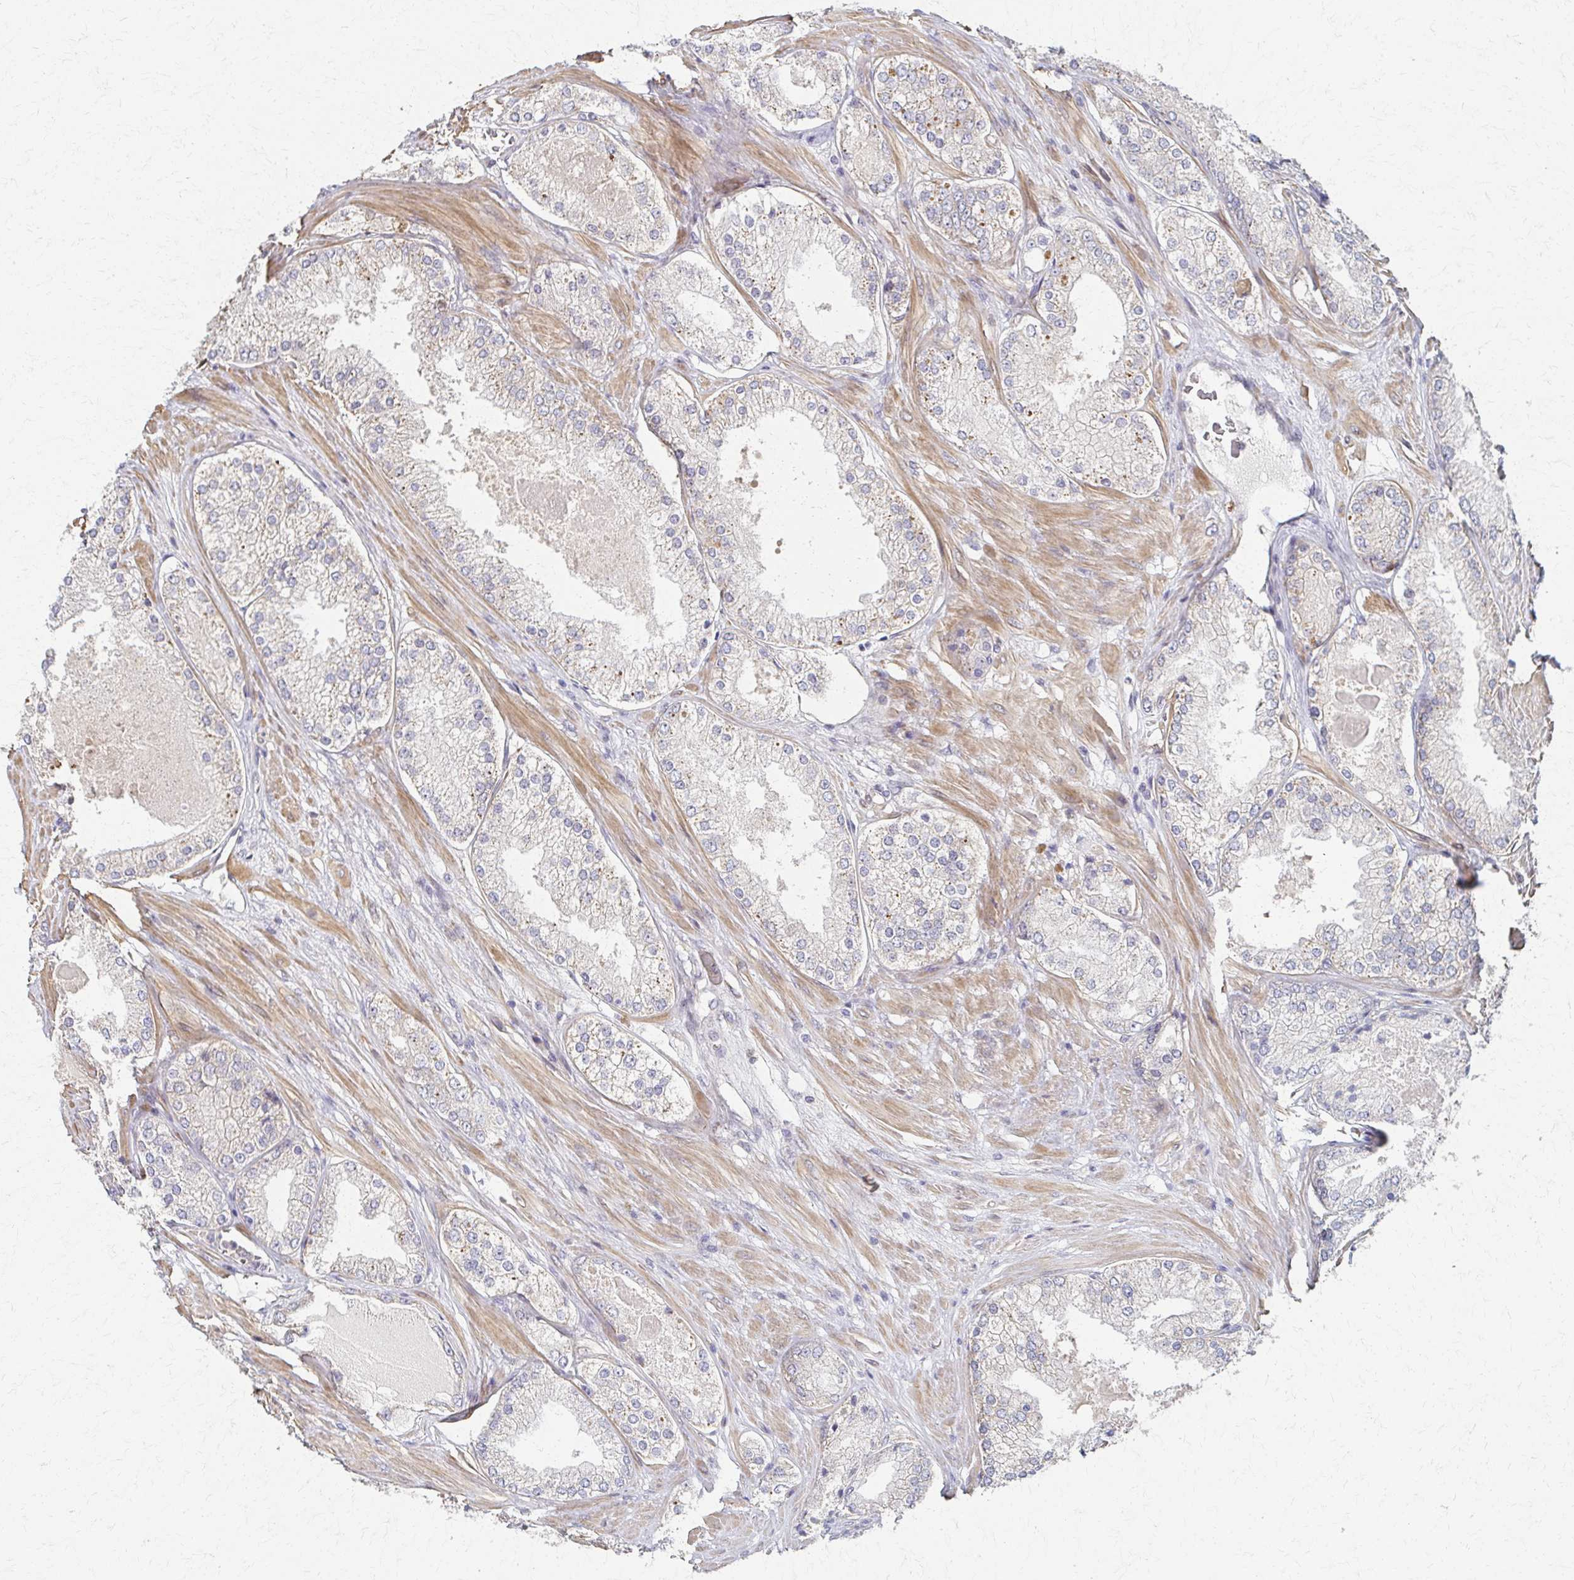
{"staining": {"intensity": "negative", "quantity": "none", "location": "none"}, "tissue": "prostate cancer", "cell_type": "Tumor cells", "image_type": "cancer", "snomed": [{"axis": "morphology", "description": "Adenocarcinoma, Low grade"}, {"axis": "topography", "description": "Prostate"}], "caption": "DAB immunohistochemical staining of prostate cancer demonstrates no significant staining in tumor cells. The staining was performed using DAB (3,3'-diaminobenzidine) to visualize the protein expression in brown, while the nuclei were stained in blue with hematoxylin (Magnification: 20x).", "gene": "EOLA2", "patient": {"sex": "male", "age": 68}}